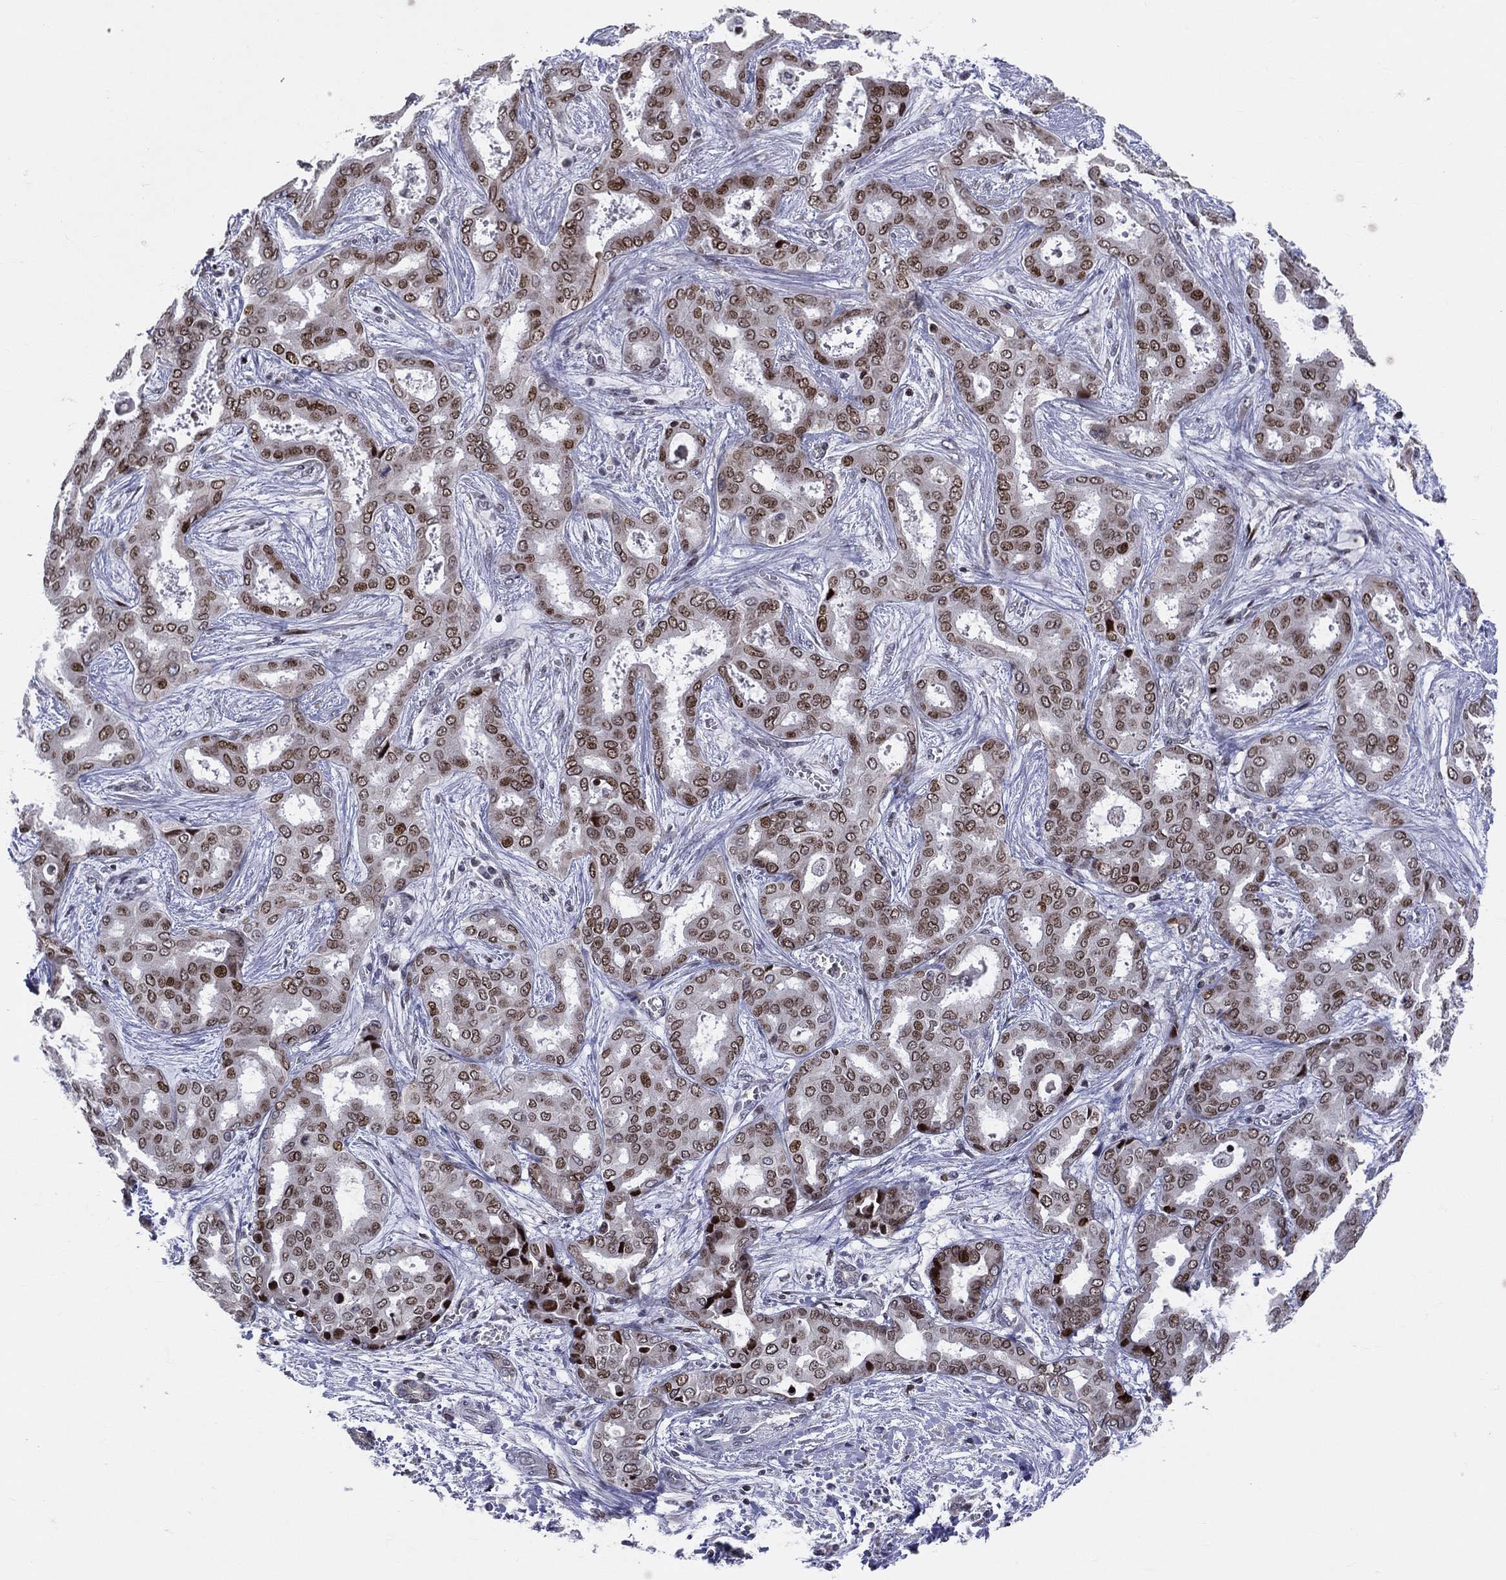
{"staining": {"intensity": "moderate", "quantity": ">75%", "location": "nuclear"}, "tissue": "liver cancer", "cell_type": "Tumor cells", "image_type": "cancer", "snomed": [{"axis": "morphology", "description": "Cholangiocarcinoma"}, {"axis": "topography", "description": "Liver"}], "caption": "Immunohistochemical staining of human liver cholangiocarcinoma reveals moderate nuclear protein positivity in approximately >75% of tumor cells.", "gene": "DBF4B", "patient": {"sex": "female", "age": 64}}